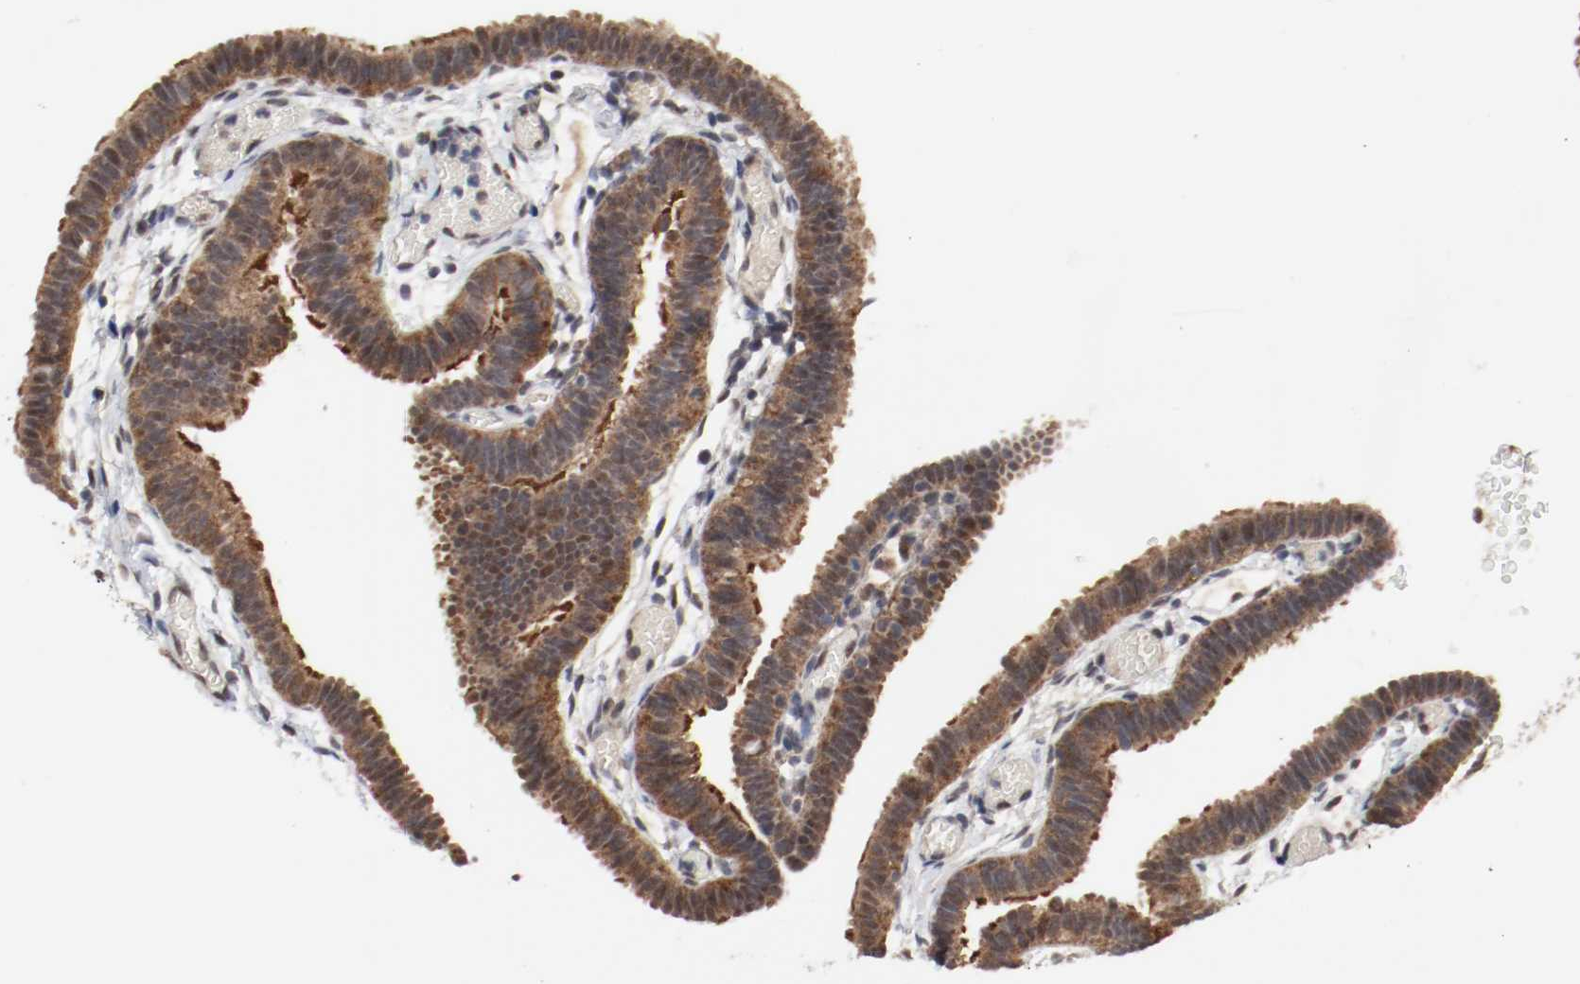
{"staining": {"intensity": "strong", "quantity": ">75%", "location": "cytoplasmic/membranous,nuclear"}, "tissue": "fallopian tube", "cell_type": "Glandular cells", "image_type": "normal", "snomed": [{"axis": "morphology", "description": "Normal tissue, NOS"}, {"axis": "topography", "description": "Fallopian tube"}], "caption": "Fallopian tube was stained to show a protein in brown. There is high levels of strong cytoplasmic/membranous,nuclear staining in approximately >75% of glandular cells.", "gene": "AFG3L2", "patient": {"sex": "female", "age": 29}}